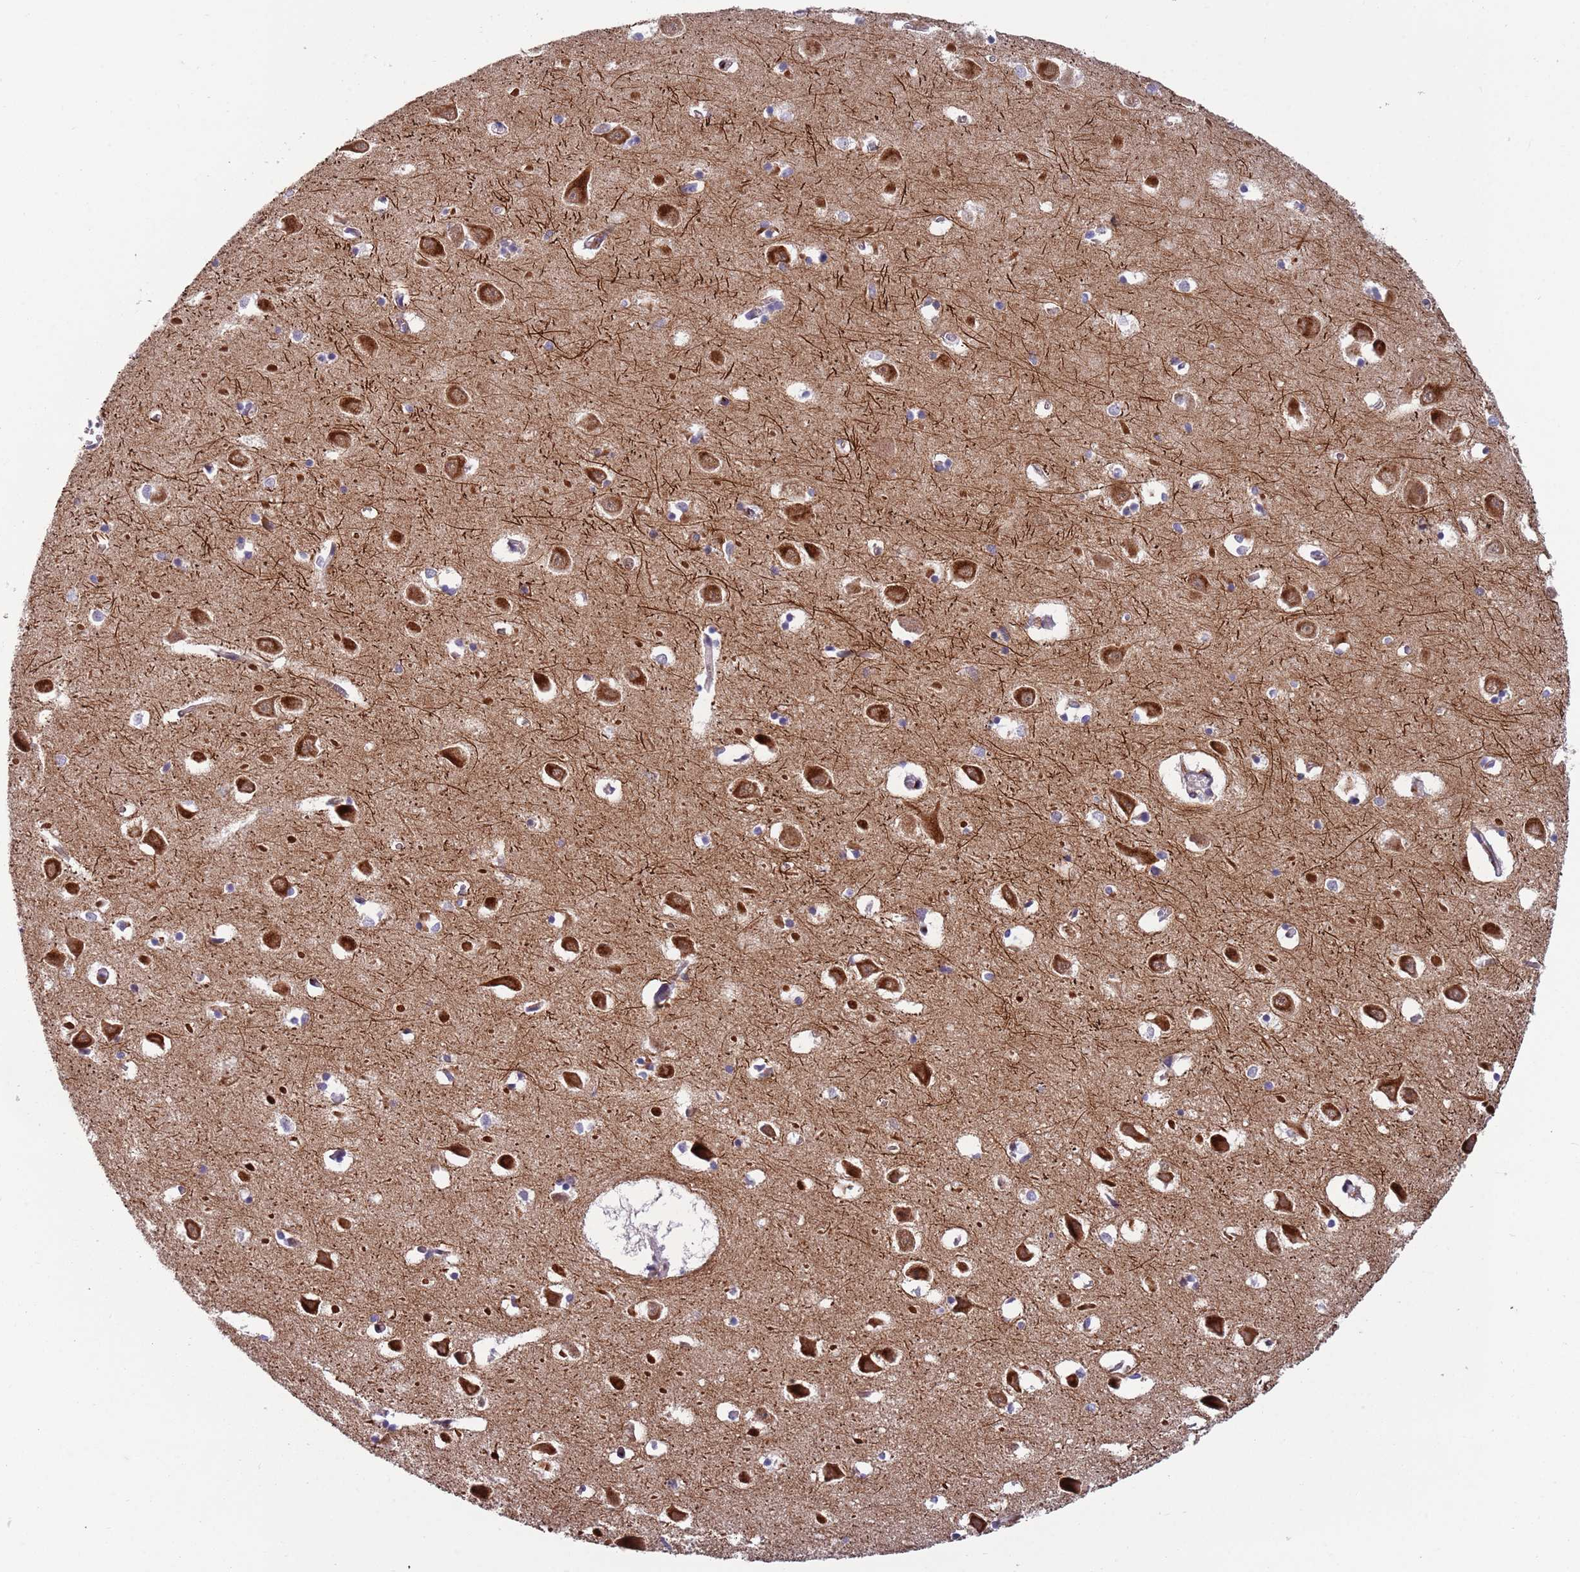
{"staining": {"intensity": "negative", "quantity": "none", "location": "none"}, "tissue": "hippocampus", "cell_type": "Glial cells", "image_type": "normal", "snomed": [{"axis": "morphology", "description": "Normal tissue, NOS"}, {"axis": "topography", "description": "Hippocampus"}], "caption": "Immunohistochemistry micrograph of normal hippocampus stained for a protein (brown), which demonstrates no expression in glial cells.", "gene": "BTBD7", "patient": {"sex": "male", "age": 70}}